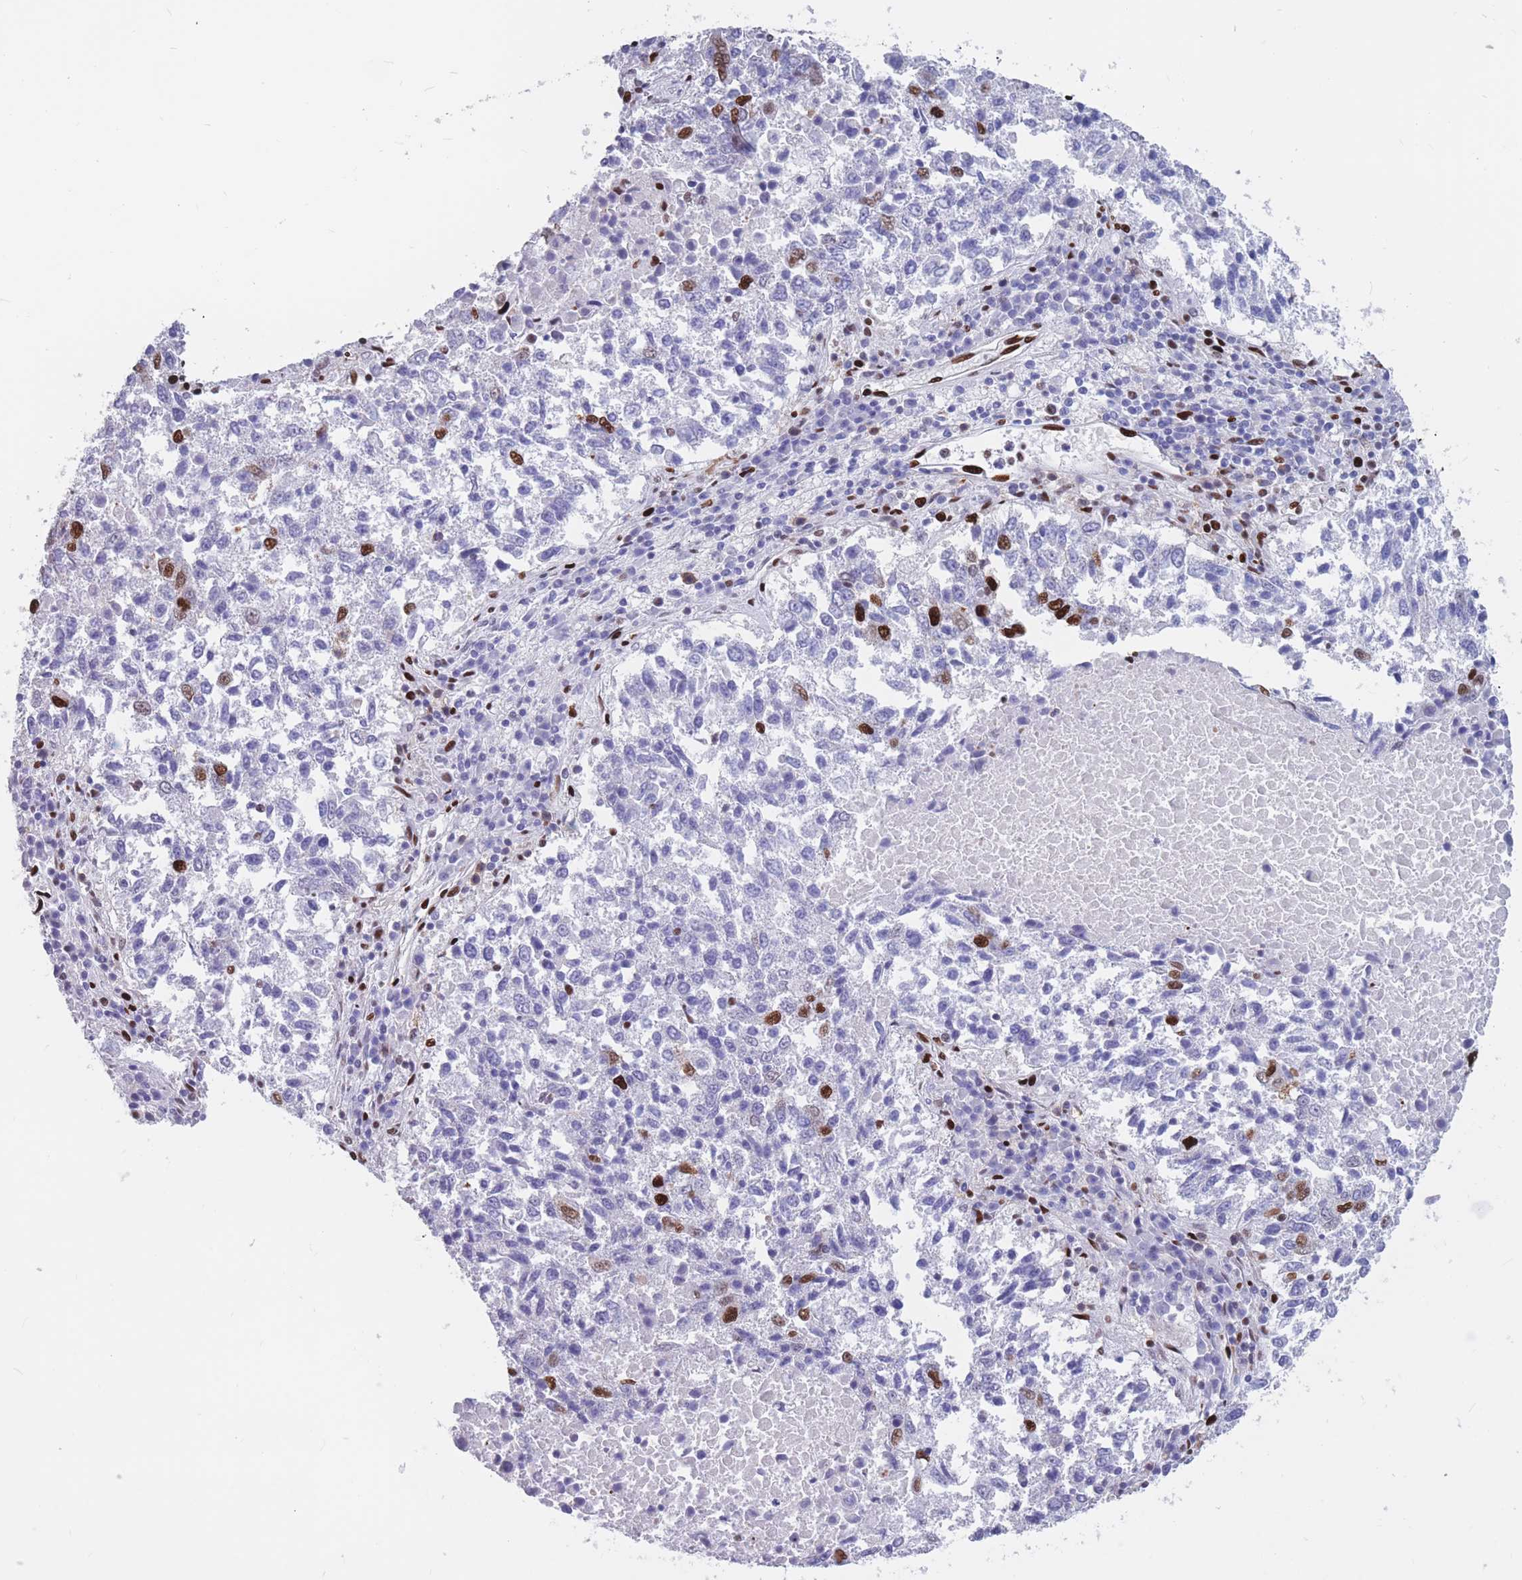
{"staining": {"intensity": "strong", "quantity": "<25%", "location": "nuclear"}, "tissue": "lung cancer", "cell_type": "Tumor cells", "image_type": "cancer", "snomed": [{"axis": "morphology", "description": "Squamous cell carcinoma, NOS"}, {"axis": "topography", "description": "Lung"}], "caption": "Strong nuclear protein expression is seen in about <25% of tumor cells in lung squamous cell carcinoma.", "gene": "NASP", "patient": {"sex": "male", "age": 73}}